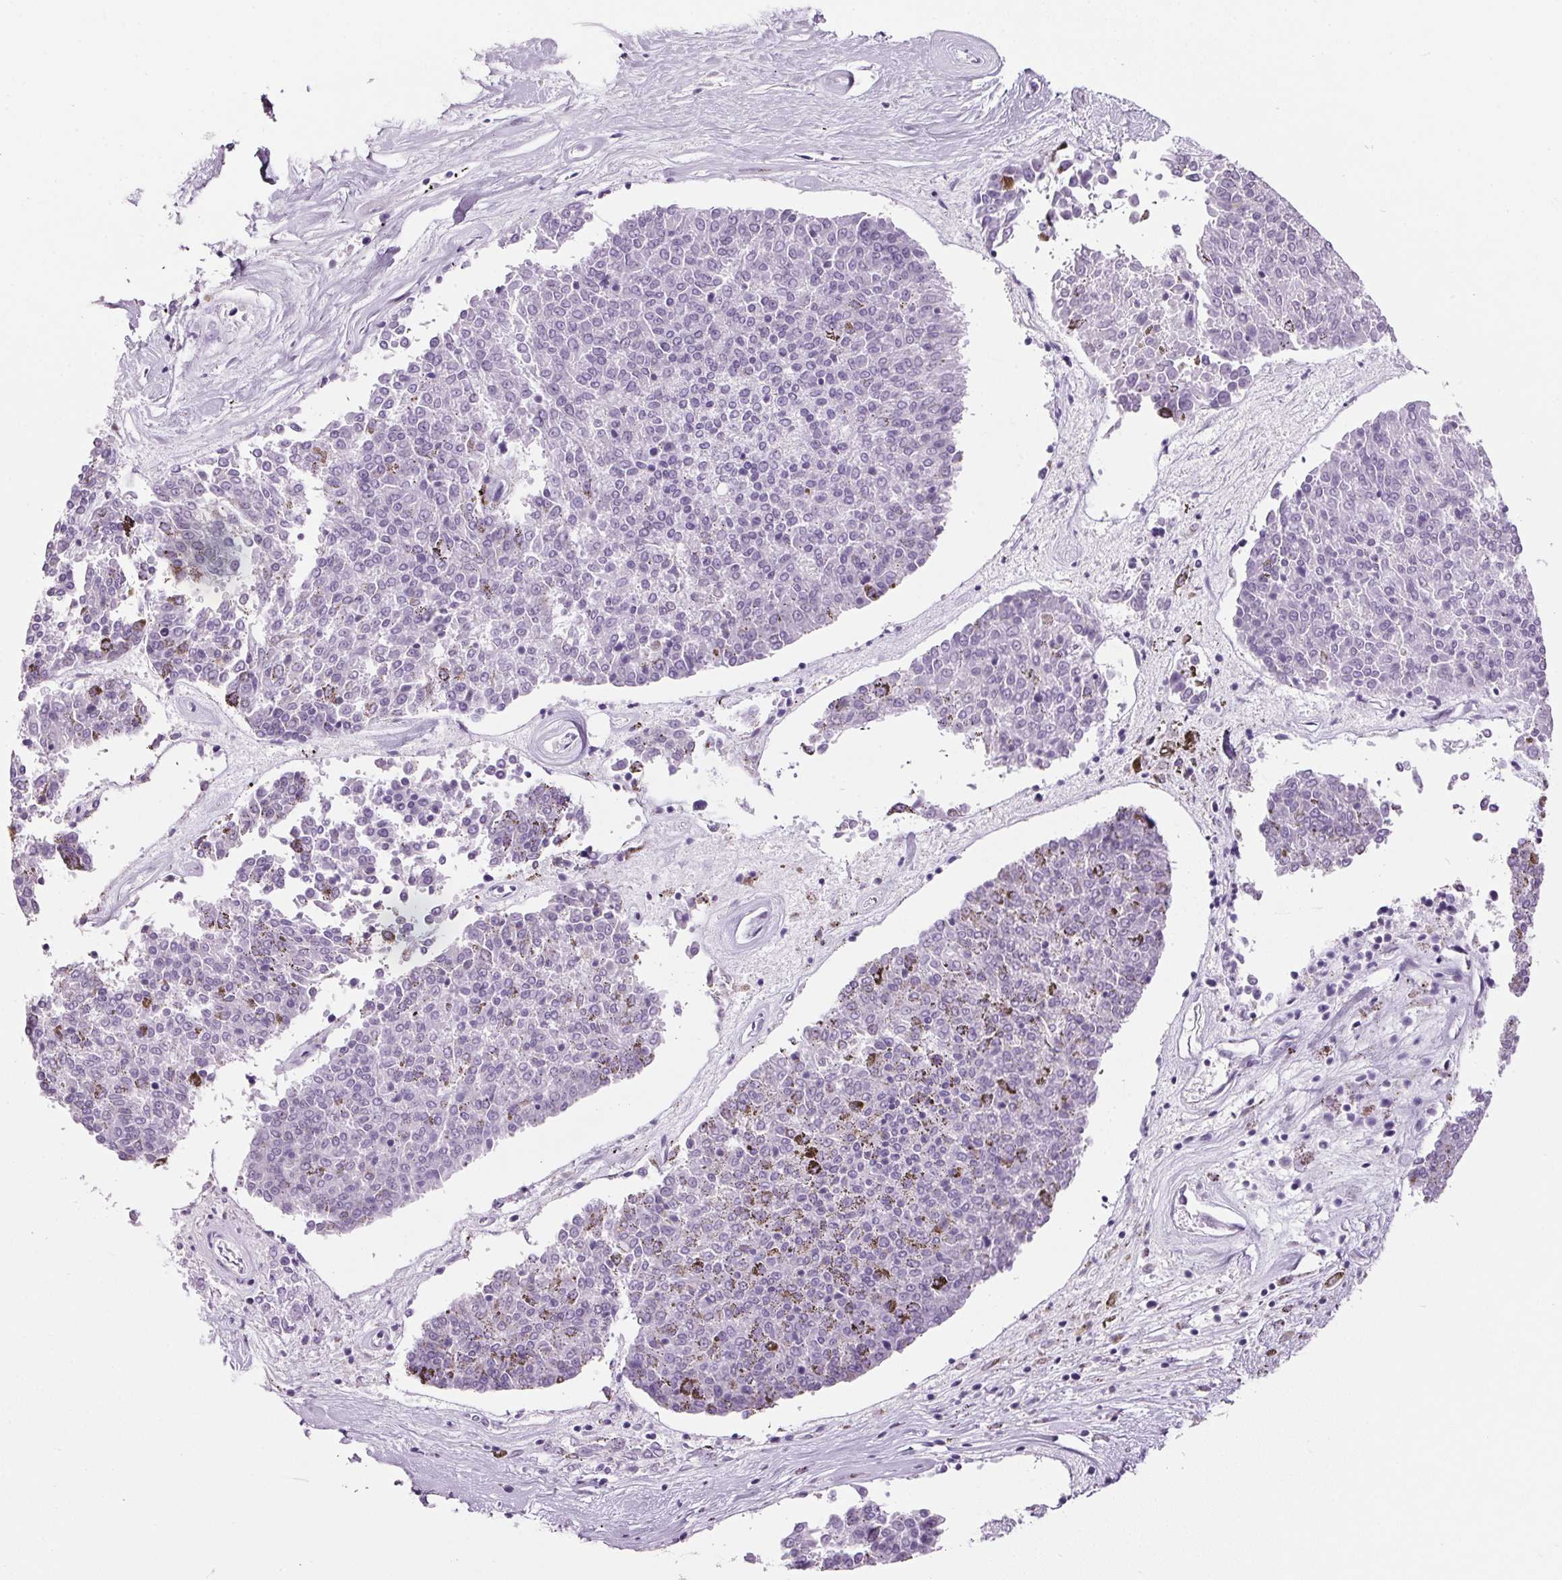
{"staining": {"intensity": "negative", "quantity": "none", "location": "none"}, "tissue": "melanoma", "cell_type": "Tumor cells", "image_type": "cancer", "snomed": [{"axis": "morphology", "description": "Malignant melanoma, NOS"}, {"axis": "topography", "description": "Skin"}], "caption": "This is an IHC photomicrograph of melanoma. There is no staining in tumor cells.", "gene": "PPP1R1A", "patient": {"sex": "female", "age": 72}}